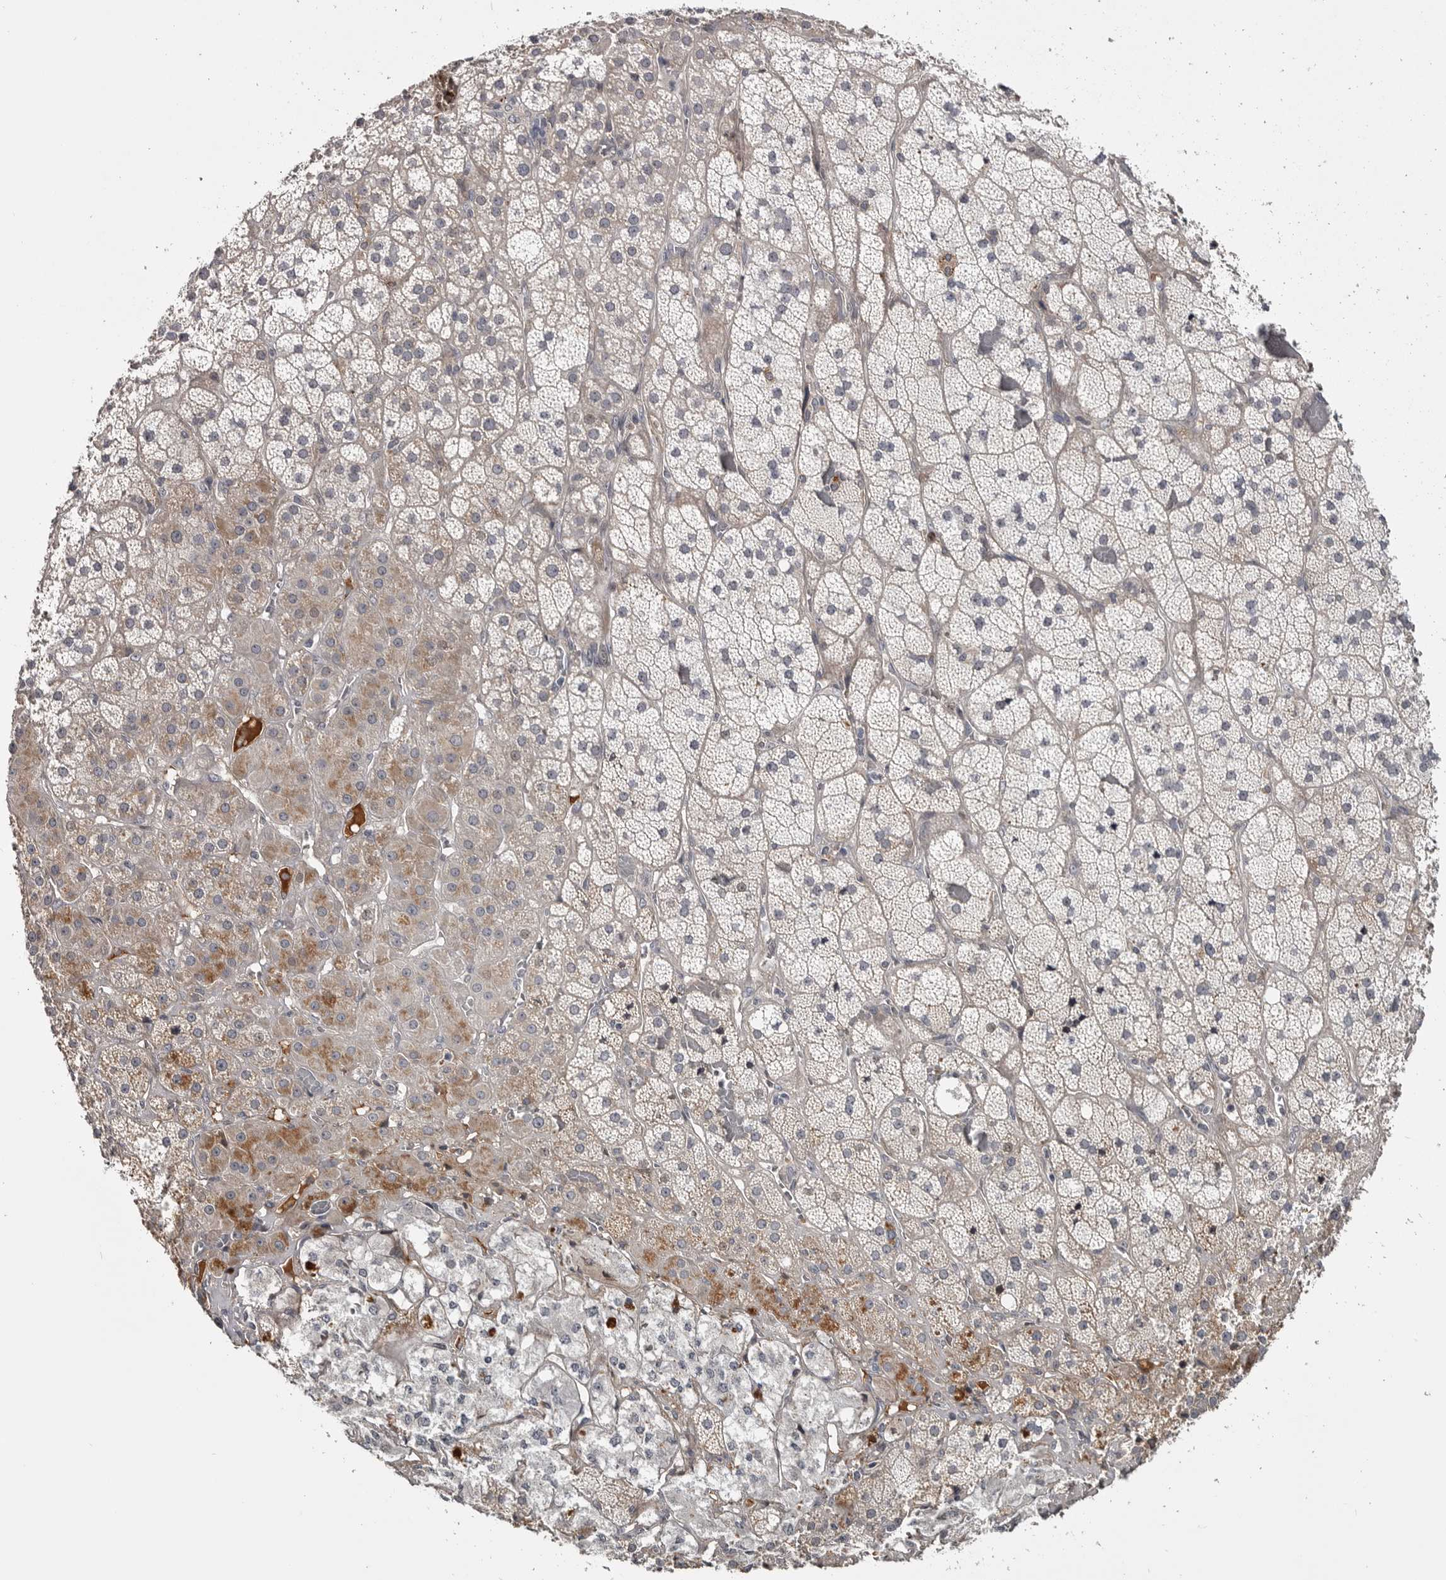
{"staining": {"intensity": "moderate", "quantity": "25%-75%", "location": "cytoplasmic/membranous"}, "tissue": "adrenal gland", "cell_type": "Glandular cells", "image_type": "normal", "snomed": [{"axis": "morphology", "description": "Normal tissue, NOS"}, {"axis": "topography", "description": "Adrenal gland"}], "caption": "IHC photomicrograph of unremarkable adrenal gland: adrenal gland stained using immunohistochemistry demonstrates medium levels of moderate protein expression localized specifically in the cytoplasmic/membranous of glandular cells, appearing as a cytoplasmic/membranous brown color.", "gene": "ZNF277", "patient": {"sex": "male", "age": 57}}